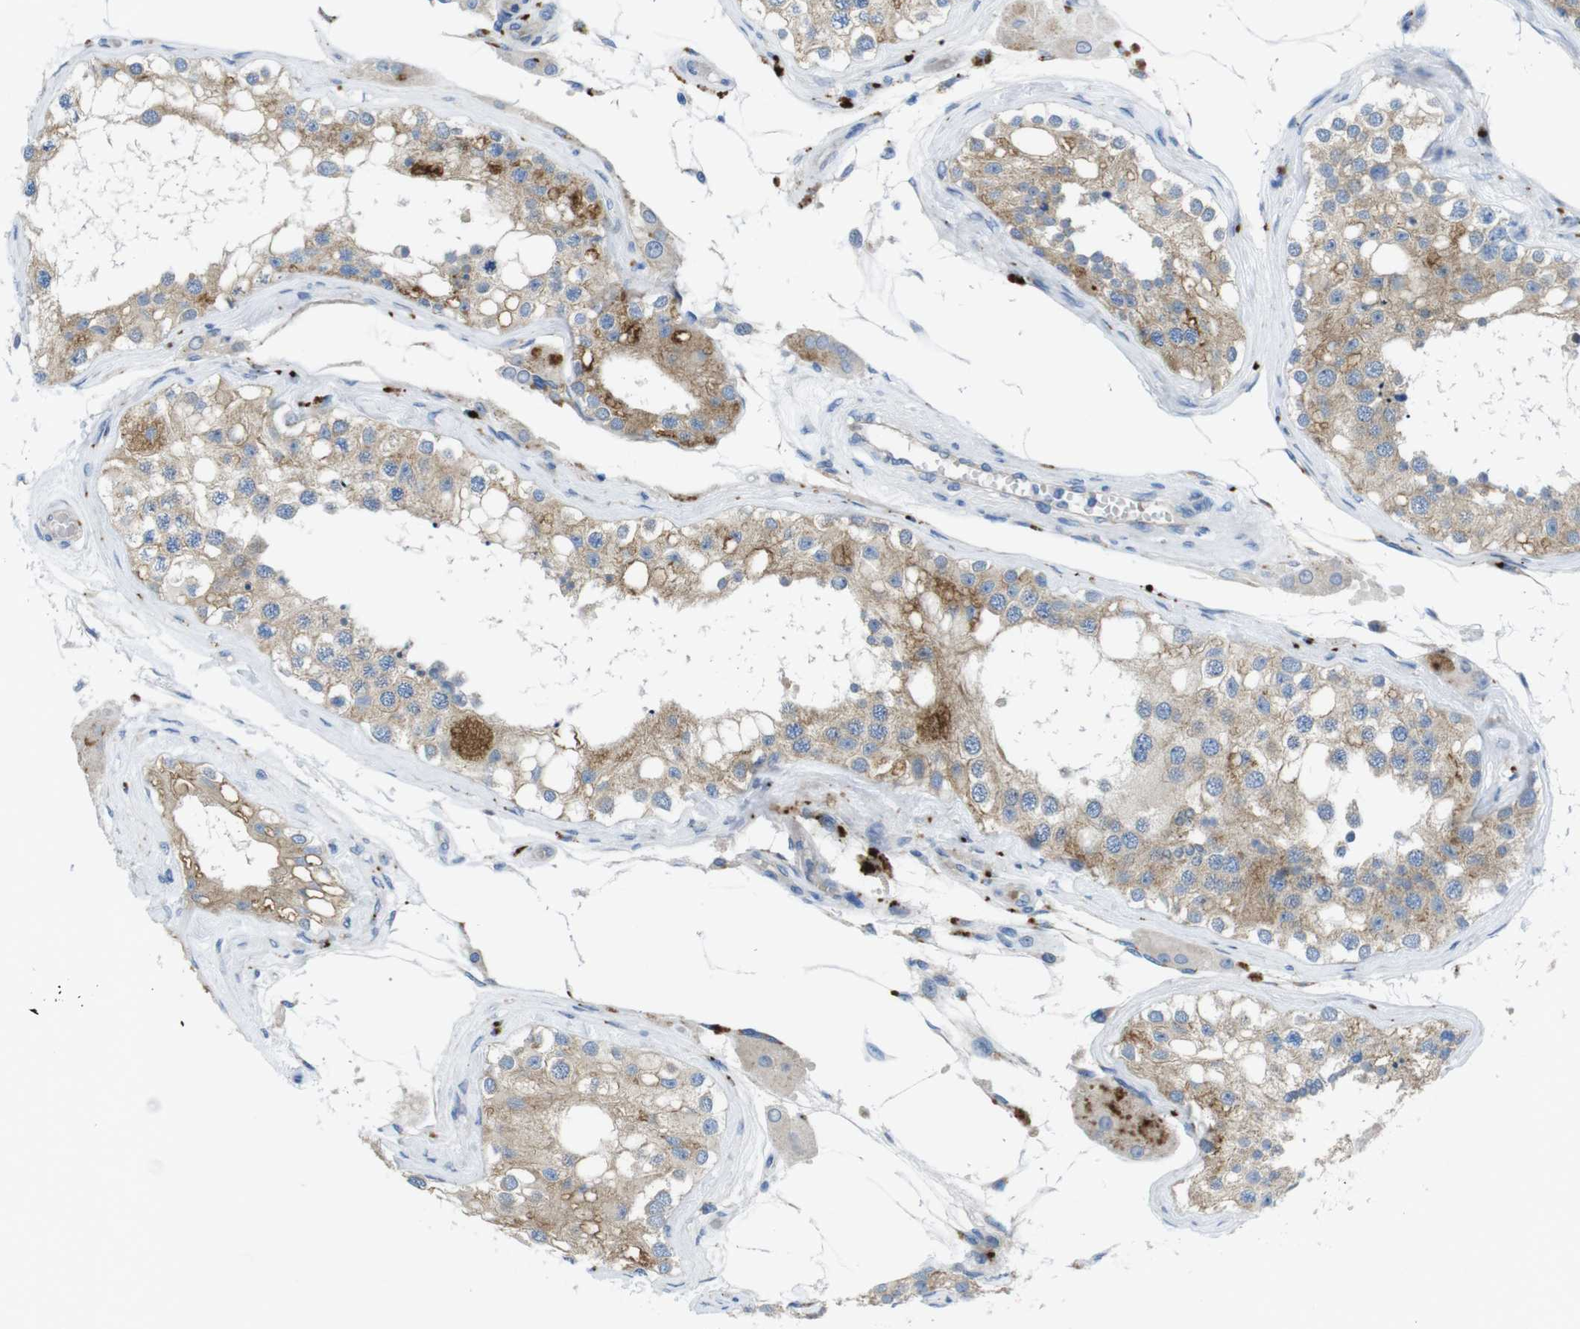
{"staining": {"intensity": "moderate", "quantity": ">75%", "location": "cytoplasmic/membranous"}, "tissue": "testis", "cell_type": "Cells in seminiferous ducts", "image_type": "normal", "snomed": [{"axis": "morphology", "description": "Normal tissue, NOS"}, {"axis": "topography", "description": "Testis"}], "caption": "Protein staining of unremarkable testis shows moderate cytoplasmic/membranous expression in approximately >75% of cells in seminiferous ducts.", "gene": "TMEM234", "patient": {"sex": "male", "age": 68}}